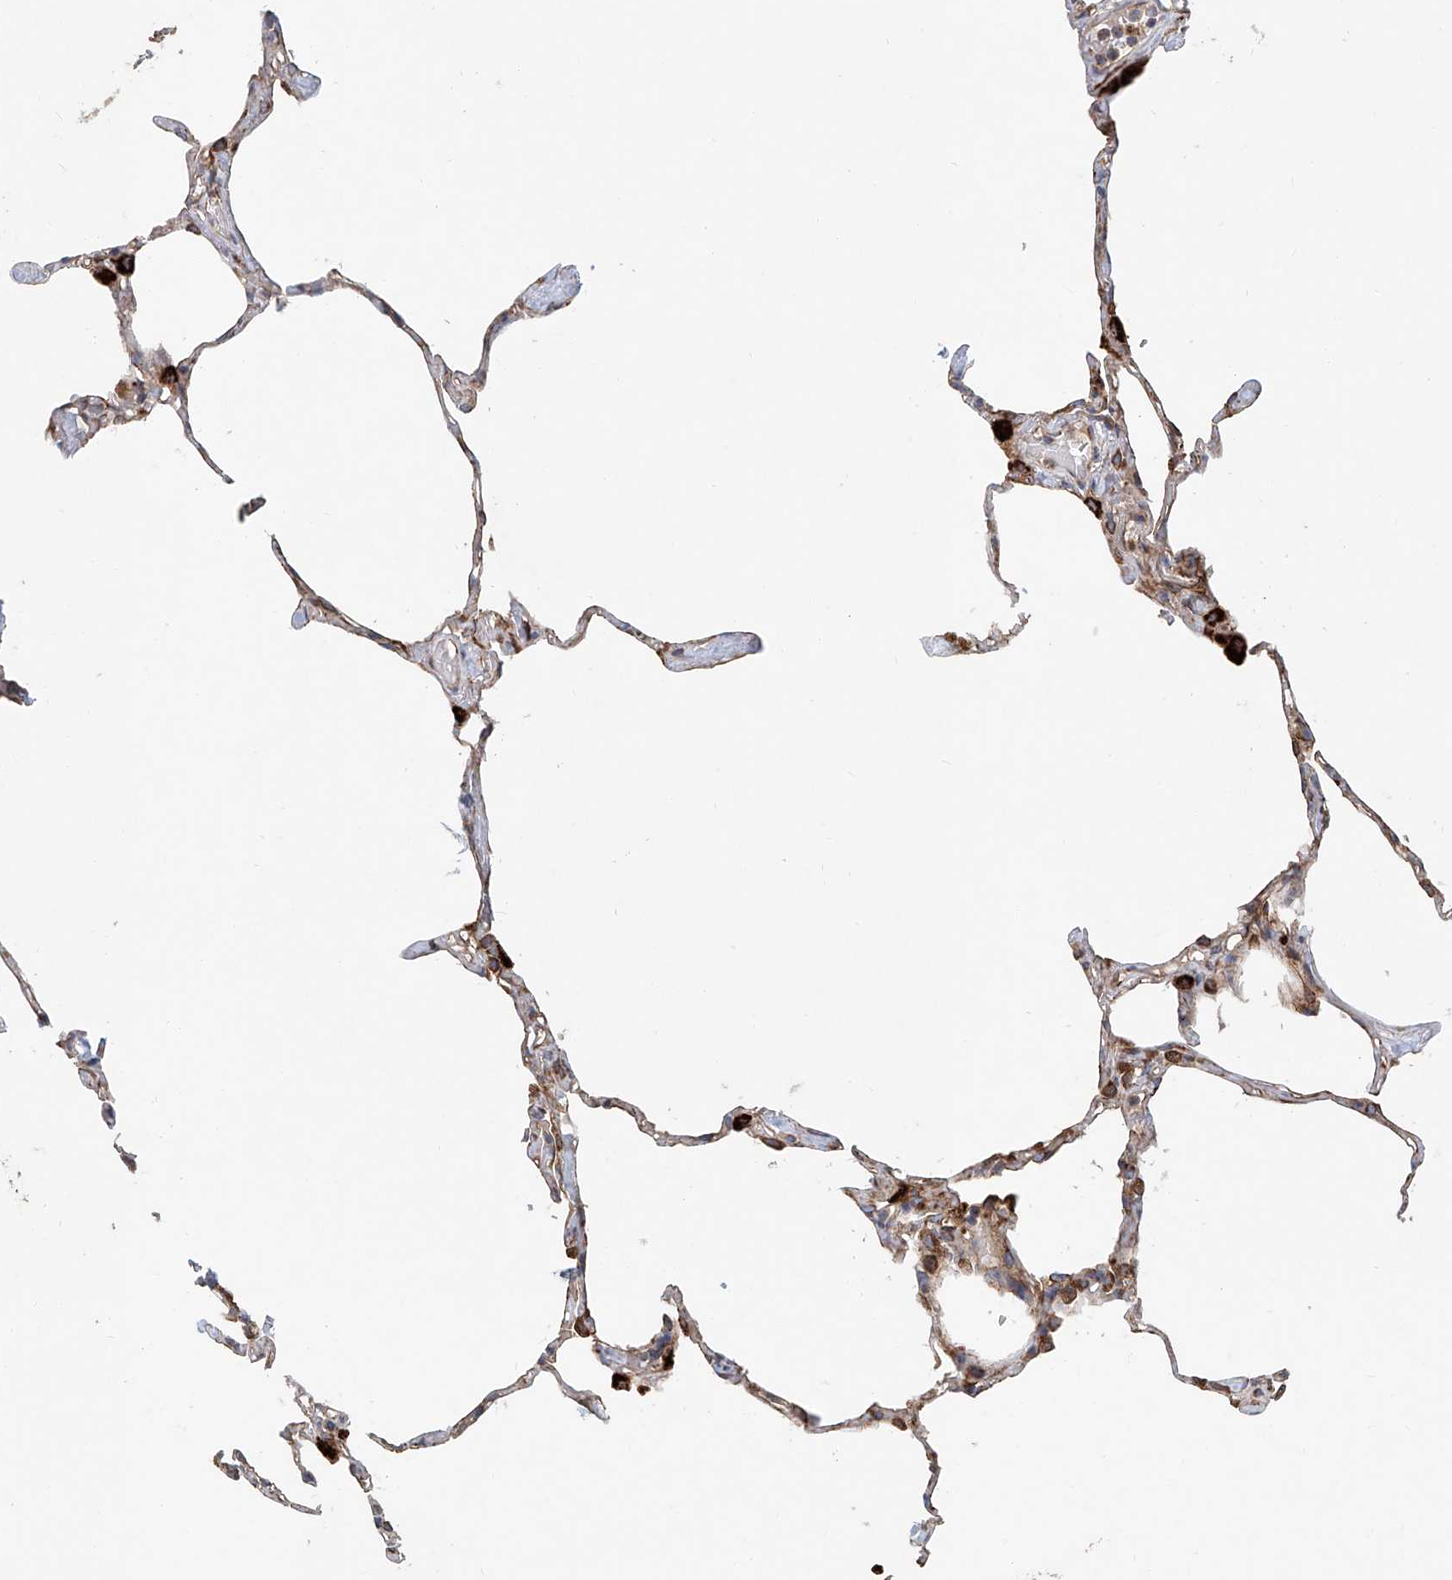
{"staining": {"intensity": "moderate", "quantity": "<25%", "location": "cytoplasmic/membranous"}, "tissue": "lung", "cell_type": "Alveolar cells", "image_type": "normal", "snomed": [{"axis": "morphology", "description": "Normal tissue, NOS"}, {"axis": "topography", "description": "Lung"}], "caption": "Lung stained with immunohistochemistry reveals moderate cytoplasmic/membranous staining in approximately <25% of alveolar cells.", "gene": "HGSNAT", "patient": {"sex": "male", "age": 65}}